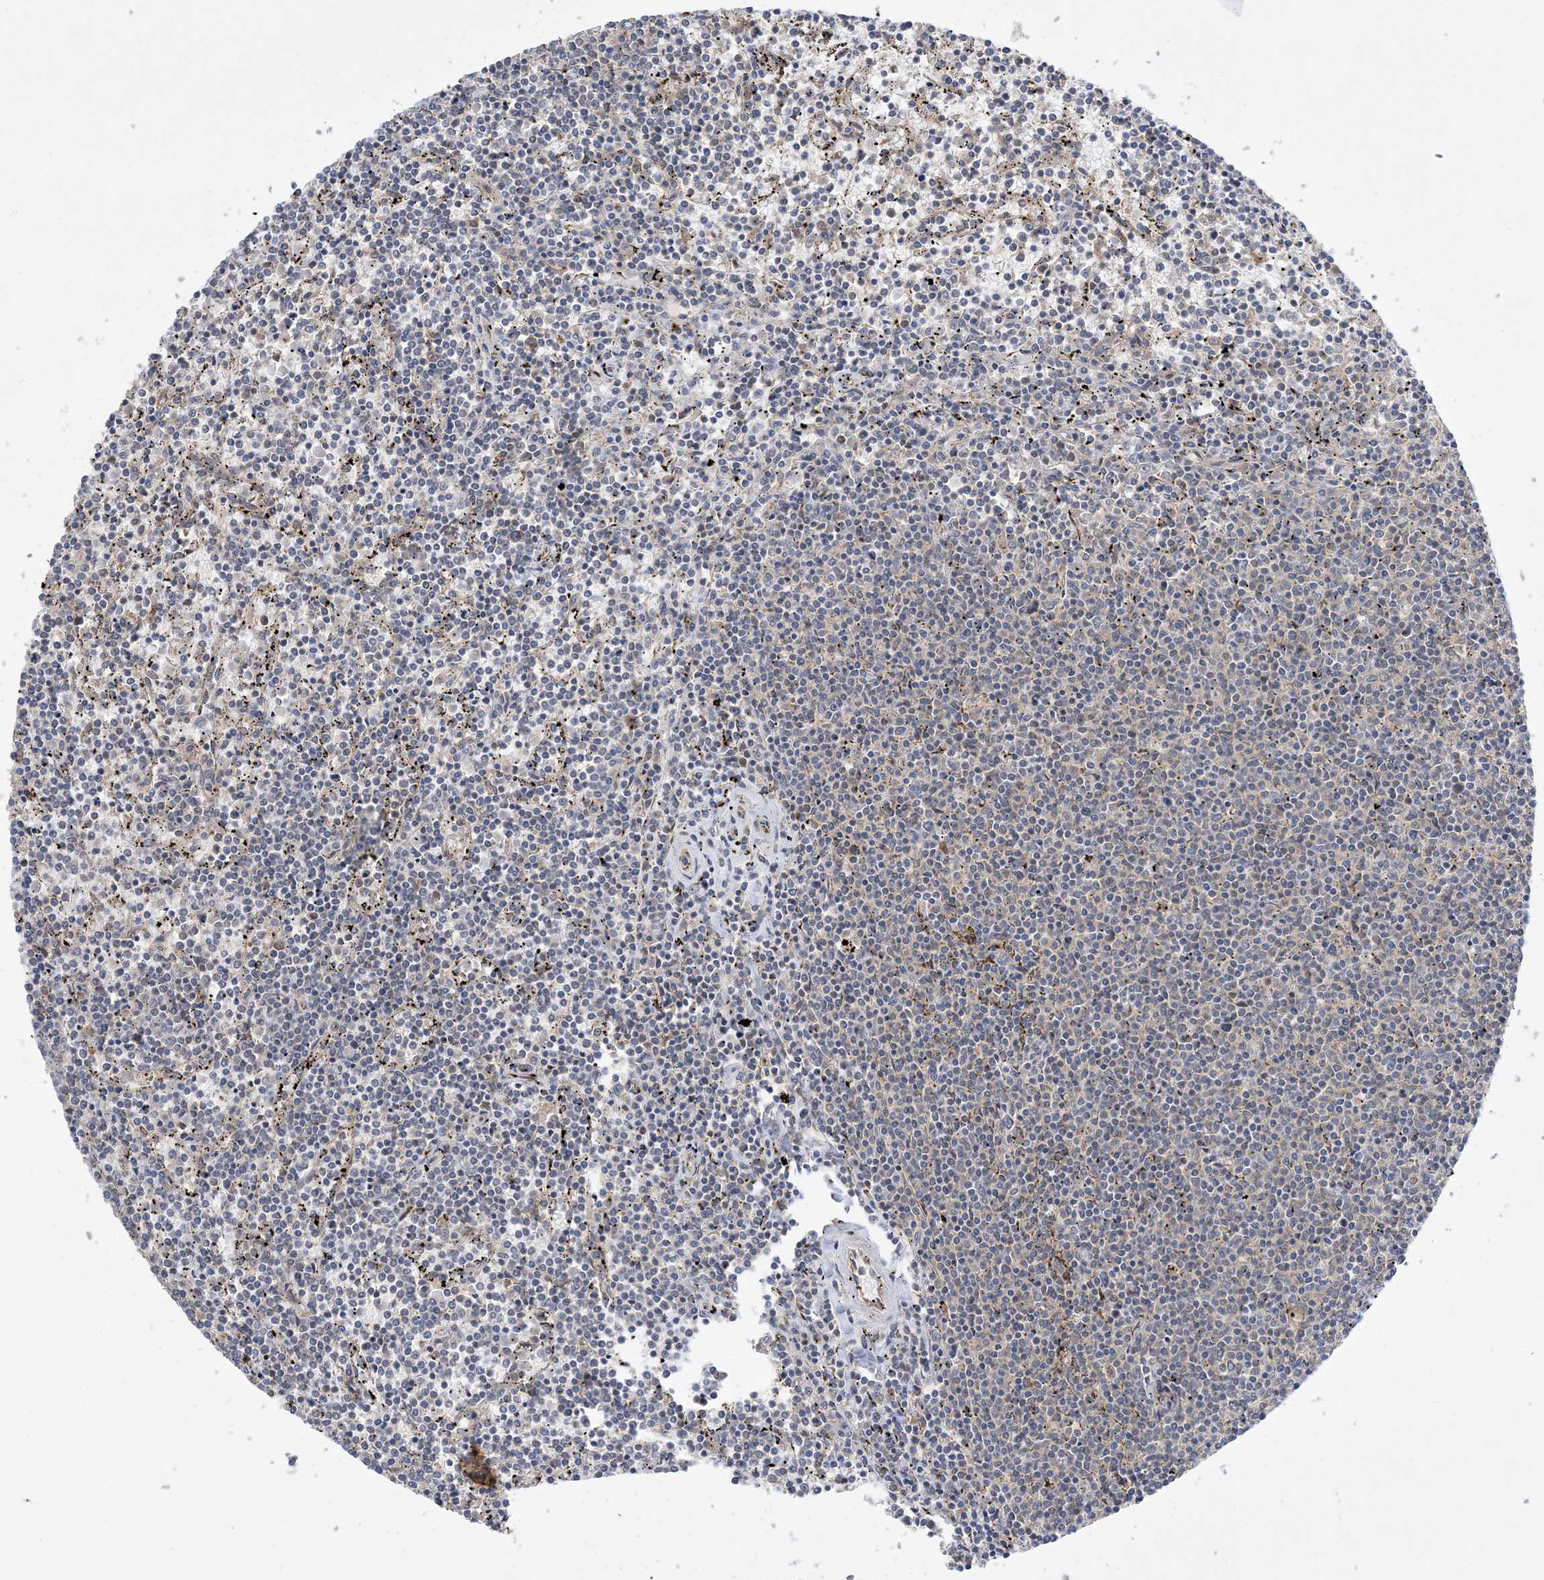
{"staining": {"intensity": "negative", "quantity": "none", "location": "none"}, "tissue": "lymphoma", "cell_type": "Tumor cells", "image_type": "cancer", "snomed": [{"axis": "morphology", "description": "Malignant lymphoma, non-Hodgkin's type, Low grade"}, {"axis": "topography", "description": "Spleen"}], "caption": "This is an immunohistochemistry photomicrograph of lymphoma. There is no staining in tumor cells.", "gene": "MMADHC", "patient": {"sex": "female", "age": 50}}